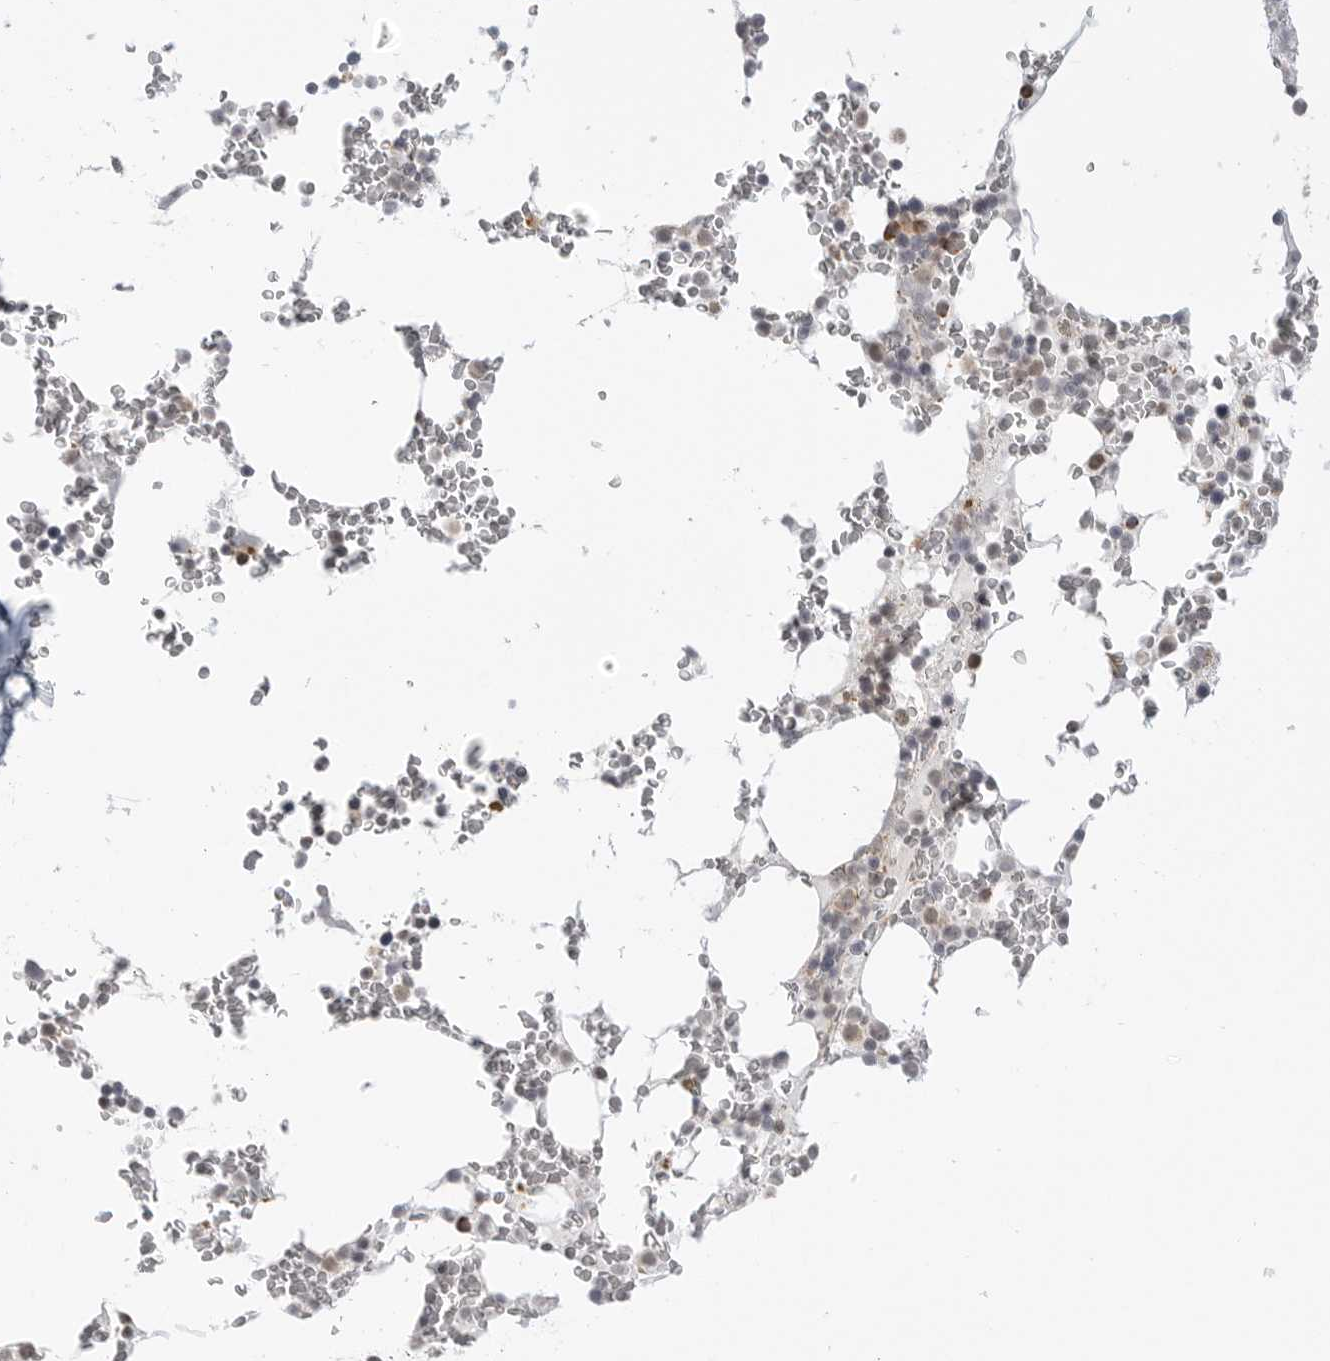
{"staining": {"intensity": "strong", "quantity": "<25%", "location": "cytoplasmic/membranous"}, "tissue": "bone marrow", "cell_type": "Hematopoietic cells", "image_type": "normal", "snomed": [{"axis": "morphology", "description": "Normal tissue, NOS"}, {"axis": "topography", "description": "Bone marrow"}], "caption": "A brown stain labels strong cytoplasmic/membranous positivity of a protein in hematopoietic cells of benign bone marrow.", "gene": "KALRN", "patient": {"sex": "male", "age": 58}}